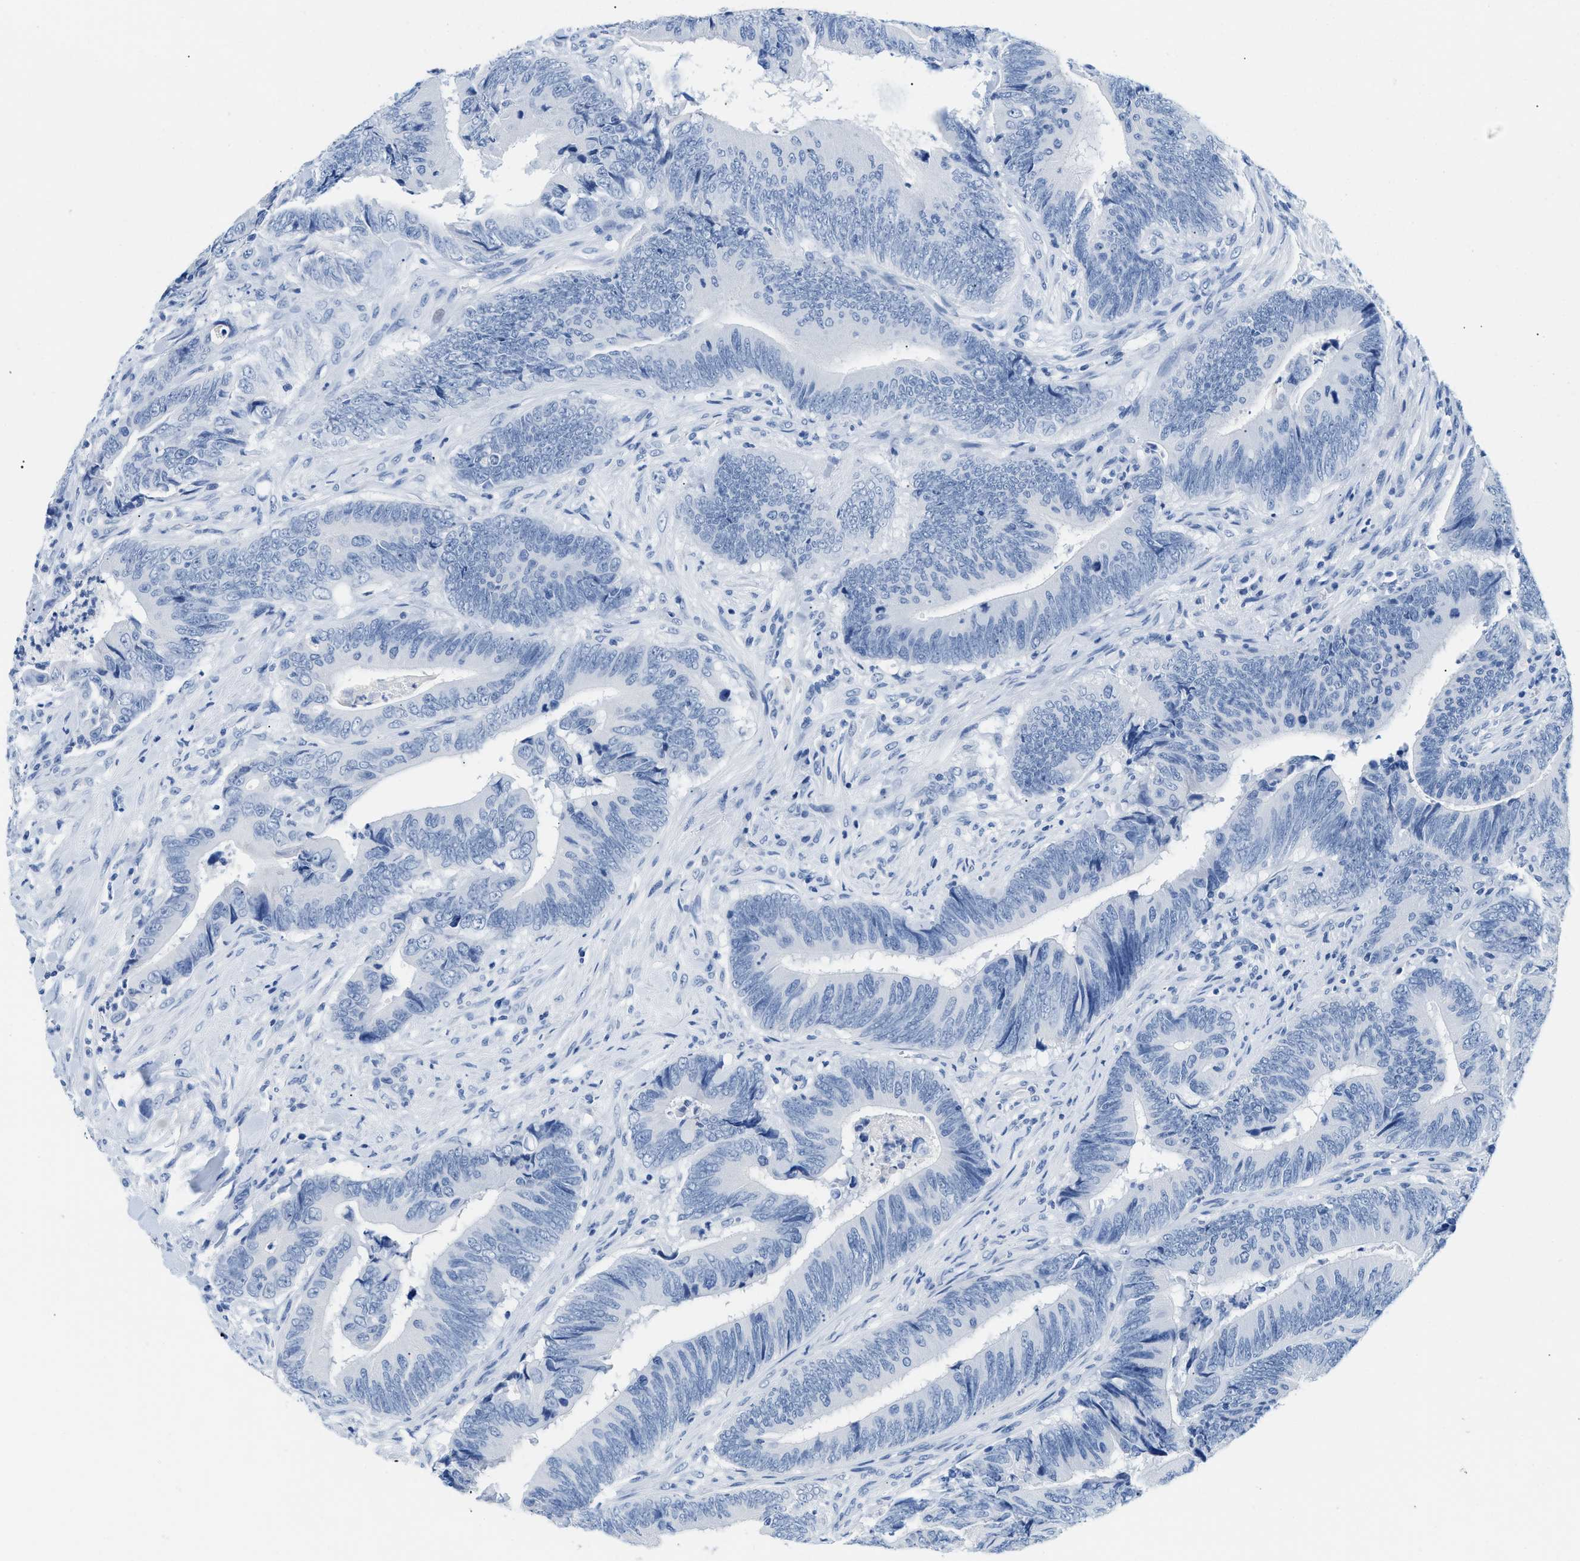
{"staining": {"intensity": "negative", "quantity": "none", "location": "none"}, "tissue": "colorectal cancer", "cell_type": "Tumor cells", "image_type": "cancer", "snomed": [{"axis": "morphology", "description": "Normal tissue, NOS"}, {"axis": "morphology", "description": "Adenocarcinoma, NOS"}, {"axis": "topography", "description": "Colon"}], "caption": "Photomicrograph shows no significant protein staining in tumor cells of adenocarcinoma (colorectal).", "gene": "GSN", "patient": {"sex": "male", "age": 56}}